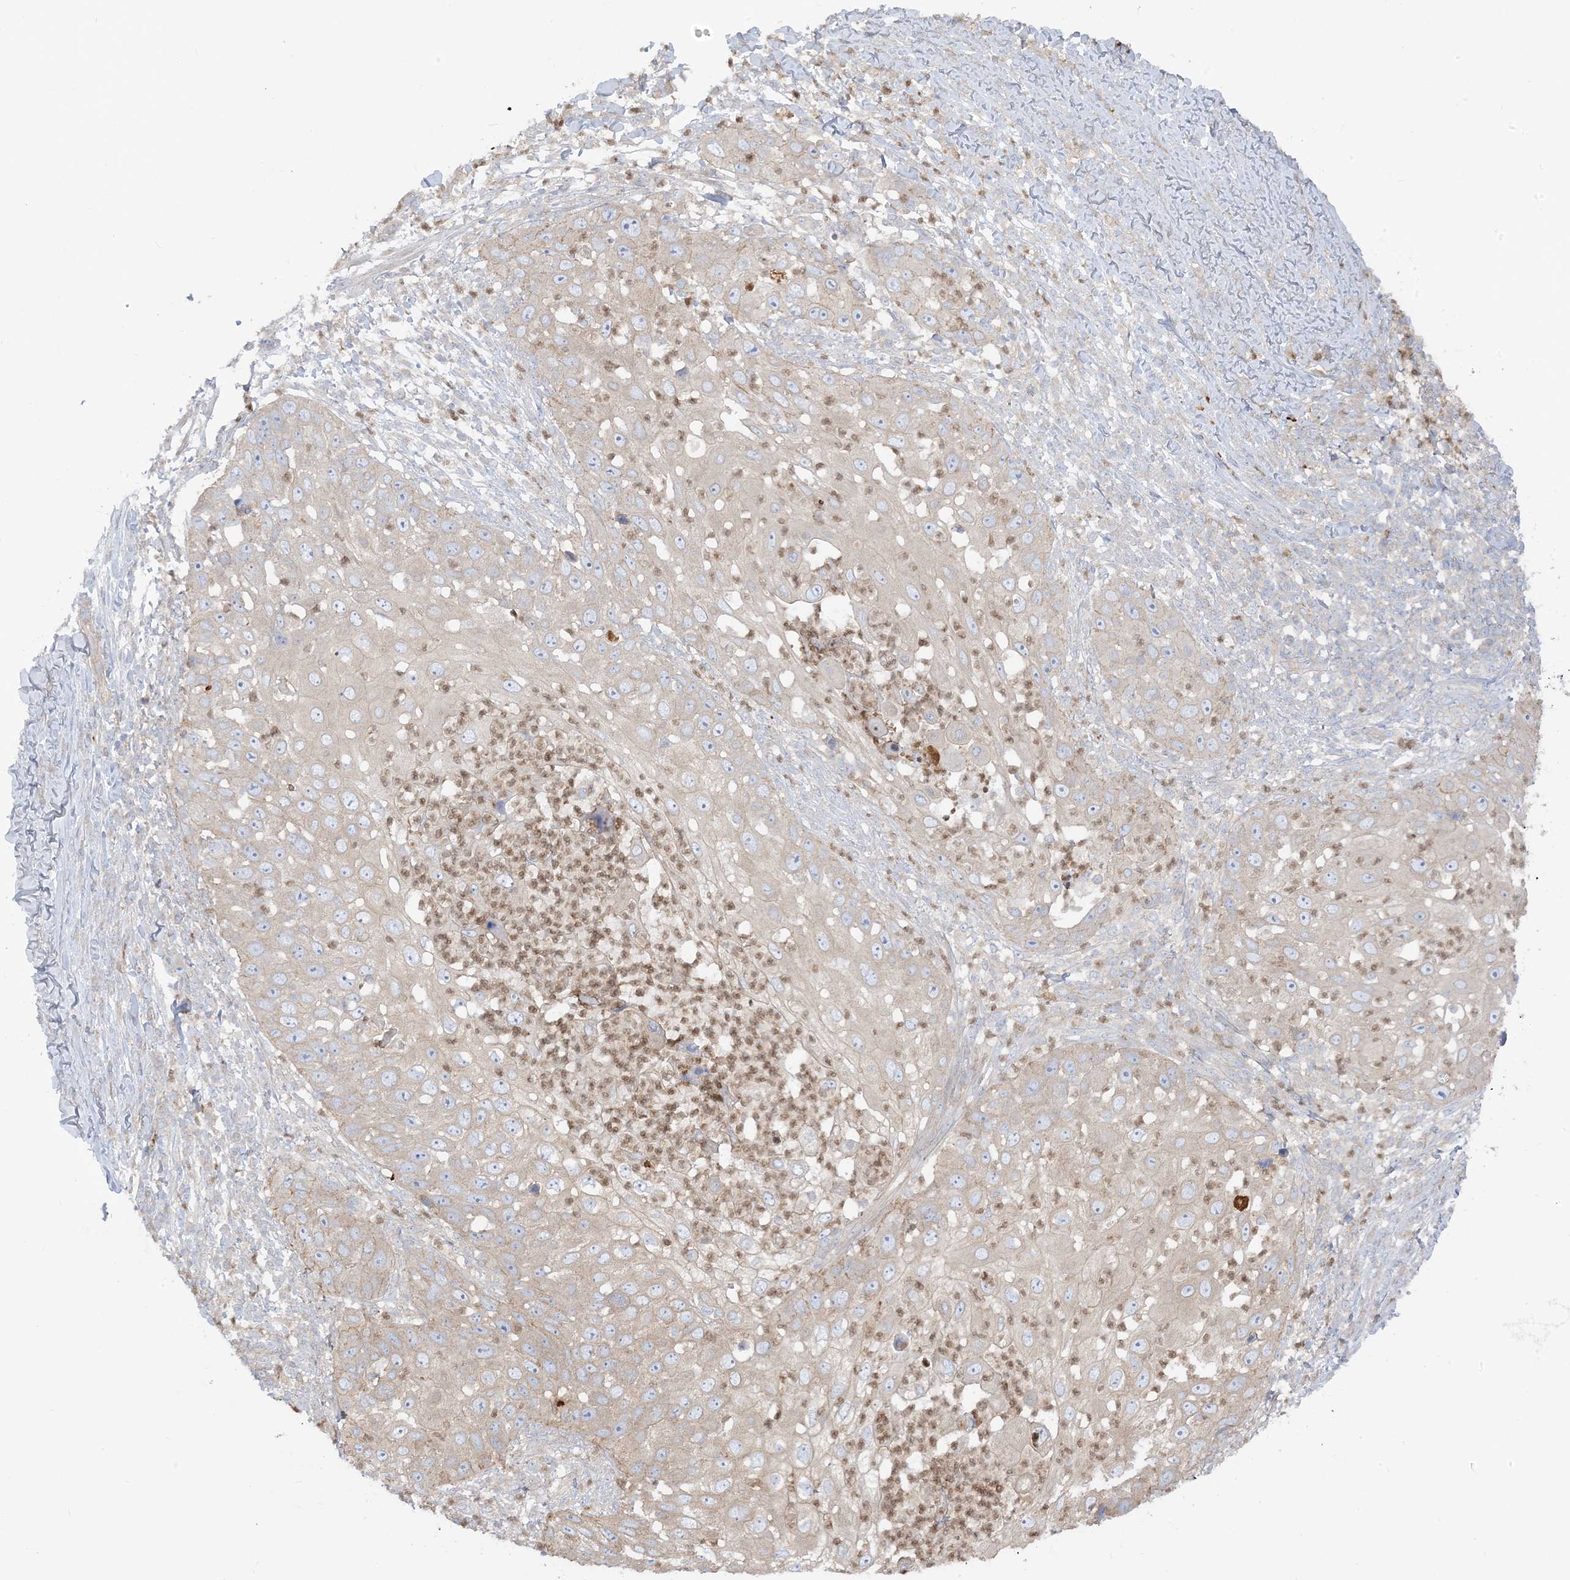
{"staining": {"intensity": "weak", "quantity": "<25%", "location": "cytoplasmic/membranous"}, "tissue": "skin cancer", "cell_type": "Tumor cells", "image_type": "cancer", "snomed": [{"axis": "morphology", "description": "Squamous cell carcinoma, NOS"}, {"axis": "topography", "description": "Skin"}], "caption": "This image is of skin cancer (squamous cell carcinoma) stained with immunohistochemistry (IHC) to label a protein in brown with the nuclei are counter-stained blue. There is no positivity in tumor cells.", "gene": "ICMT", "patient": {"sex": "female", "age": 44}}